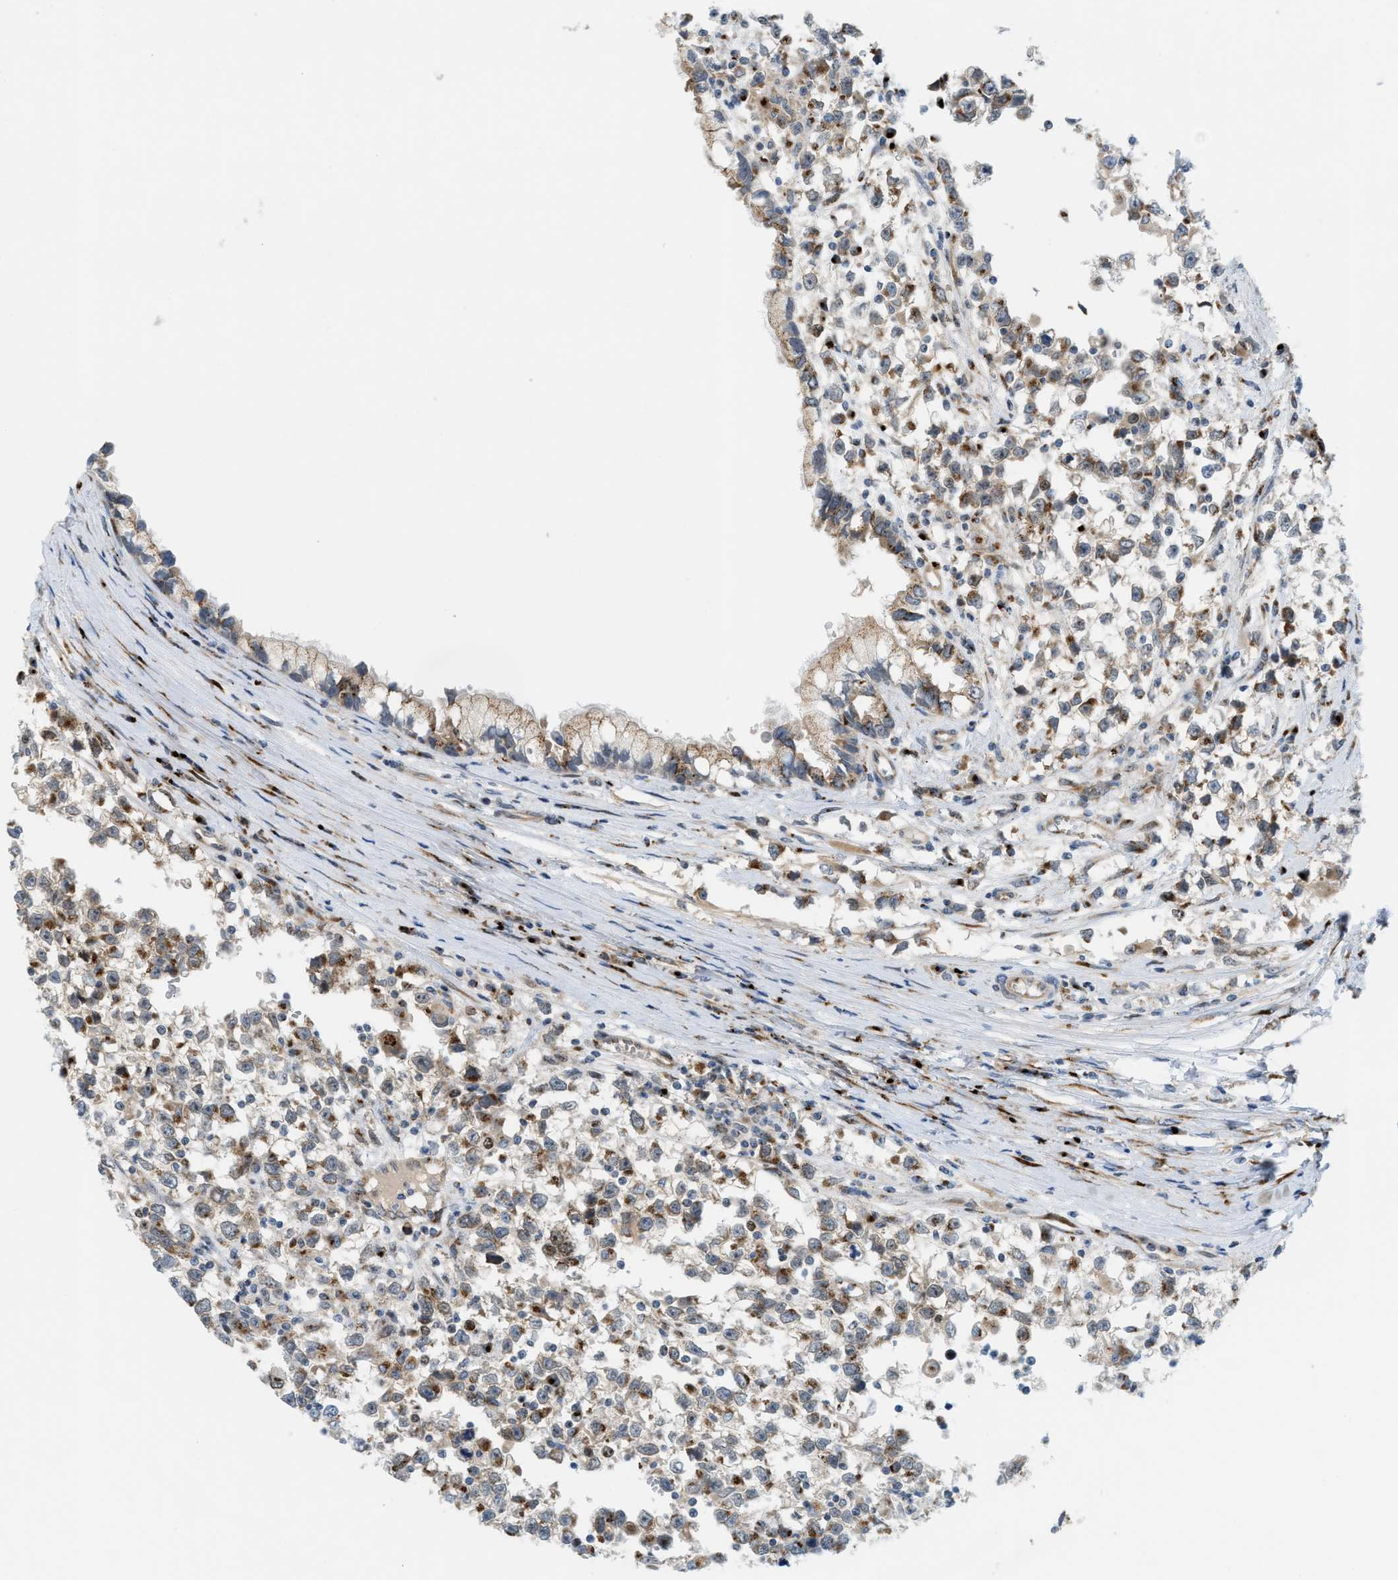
{"staining": {"intensity": "weak", "quantity": ">75%", "location": "cytoplasmic/membranous"}, "tissue": "testis cancer", "cell_type": "Tumor cells", "image_type": "cancer", "snomed": [{"axis": "morphology", "description": "Seminoma, NOS"}, {"axis": "morphology", "description": "Carcinoma, Embryonal, NOS"}, {"axis": "topography", "description": "Testis"}], "caption": "Seminoma (testis) tissue demonstrates weak cytoplasmic/membranous positivity in approximately >75% of tumor cells, visualized by immunohistochemistry. Nuclei are stained in blue.", "gene": "SLC38A10", "patient": {"sex": "male", "age": 51}}